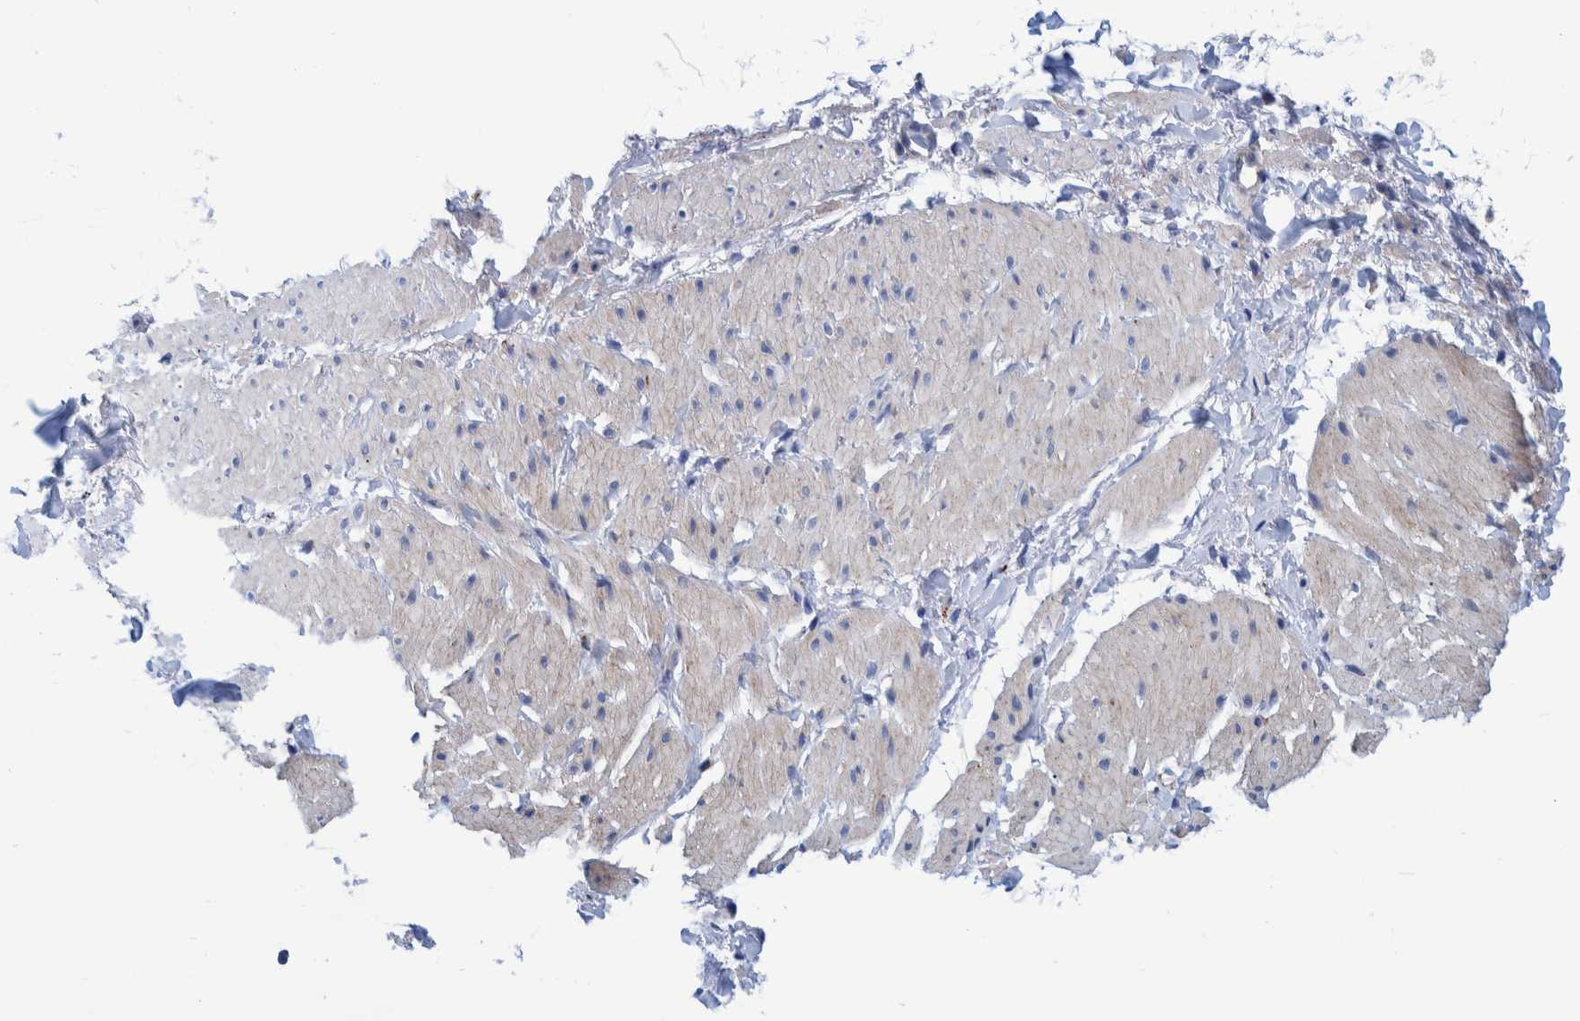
{"staining": {"intensity": "negative", "quantity": "none", "location": "none"}, "tissue": "smooth muscle", "cell_type": "Smooth muscle cells", "image_type": "normal", "snomed": [{"axis": "morphology", "description": "Normal tissue, NOS"}, {"axis": "topography", "description": "Smooth muscle"}], "caption": "A high-resolution histopathology image shows immunohistochemistry staining of benign smooth muscle, which reveals no significant positivity in smooth muscle cells.", "gene": "BZW2", "patient": {"sex": "male", "age": 16}}